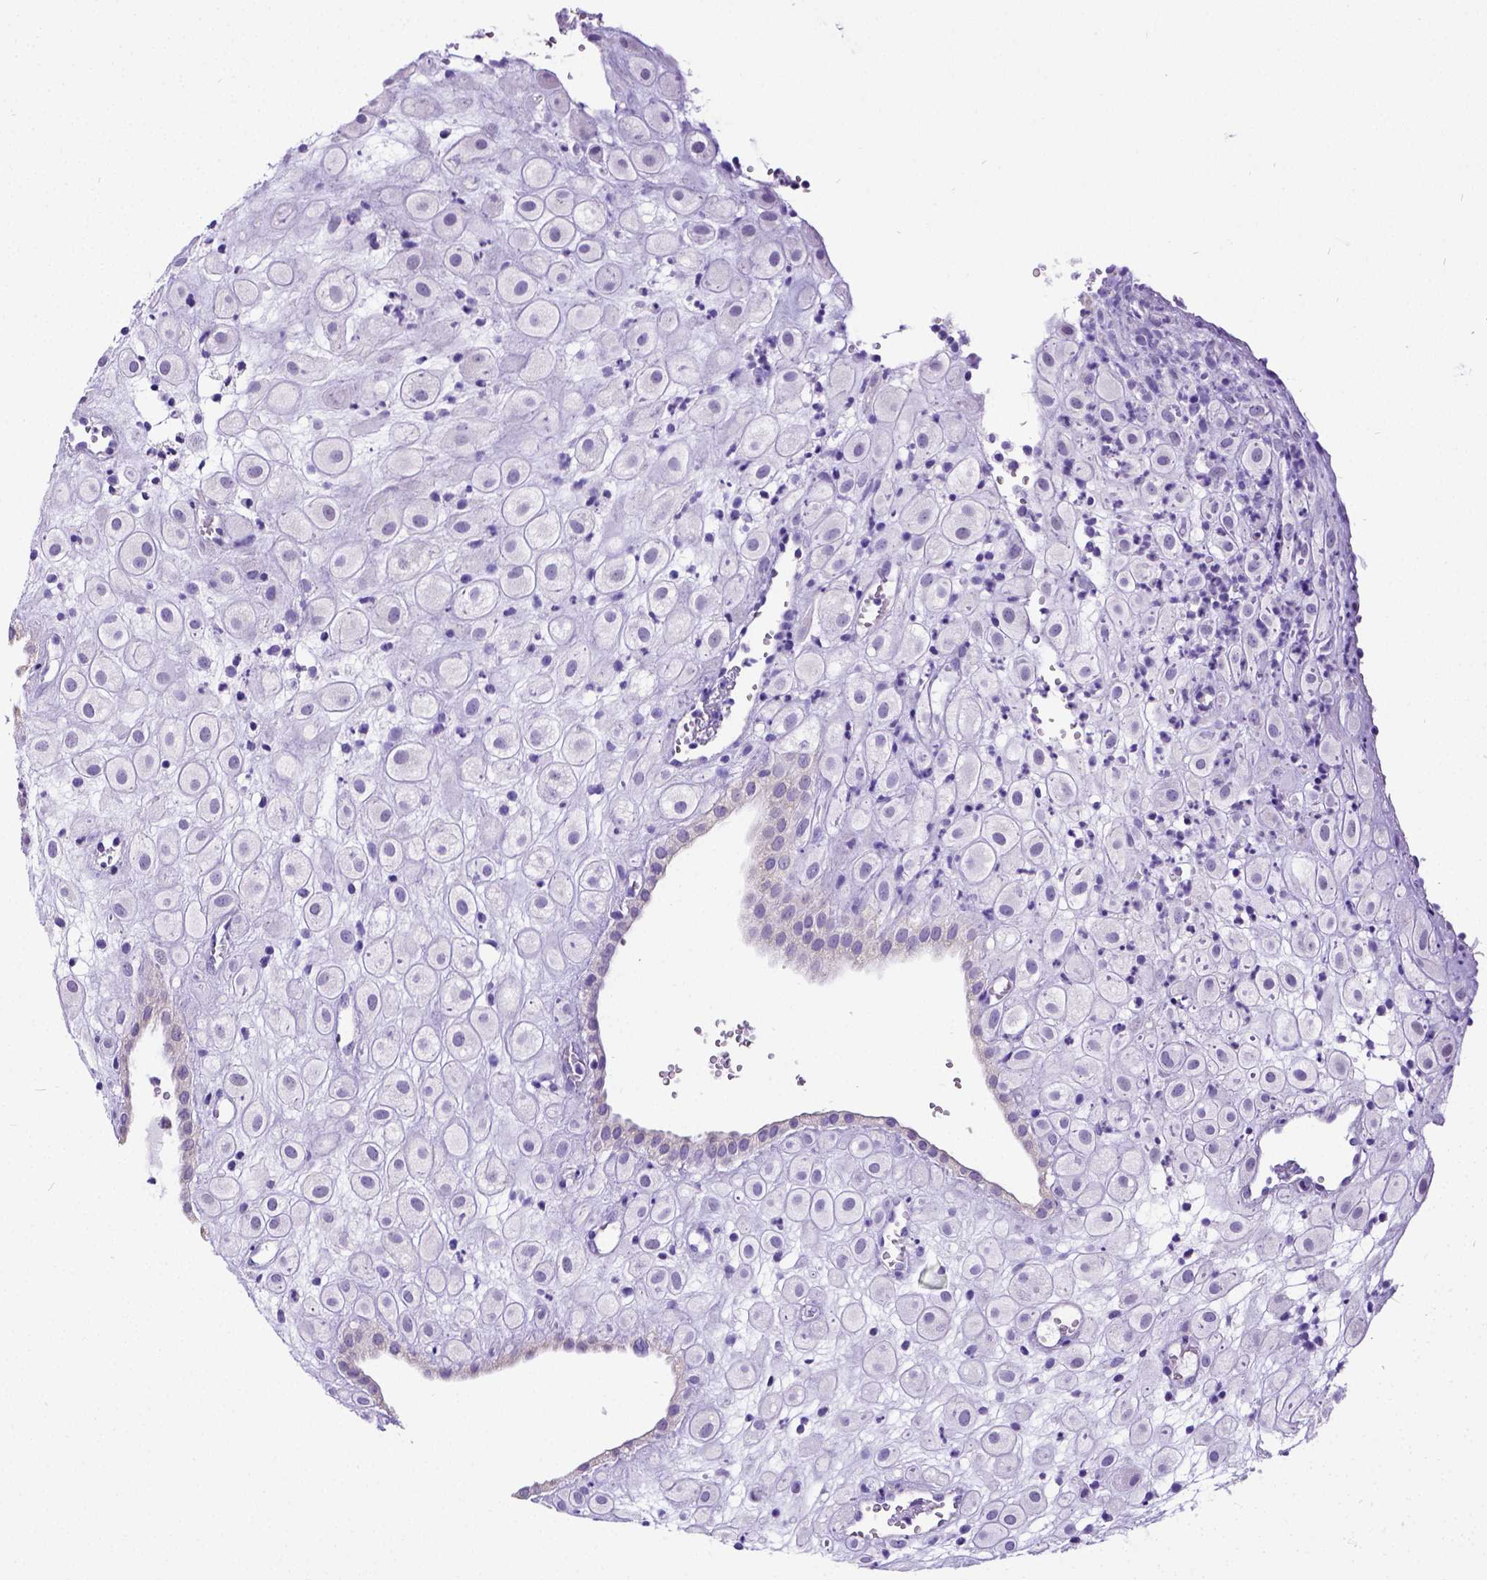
{"staining": {"intensity": "negative", "quantity": "none", "location": "none"}, "tissue": "placenta", "cell_type": "Decidual cells", "image_type": "normal", "snomed": [{"axis": "morphology", "description": "Normal tissue, NOS"}, {"axis": "topography", "description": "Placenta"}], "caption": "DAB immunohistochemical staining of normal placenta exhibits no significant staining in decidual cells. (Brightfield microscopy of DAB immunohistochemistry at high magnification).", "gene": "SATB2", "patient": {"sex": "female", "age": 24}}